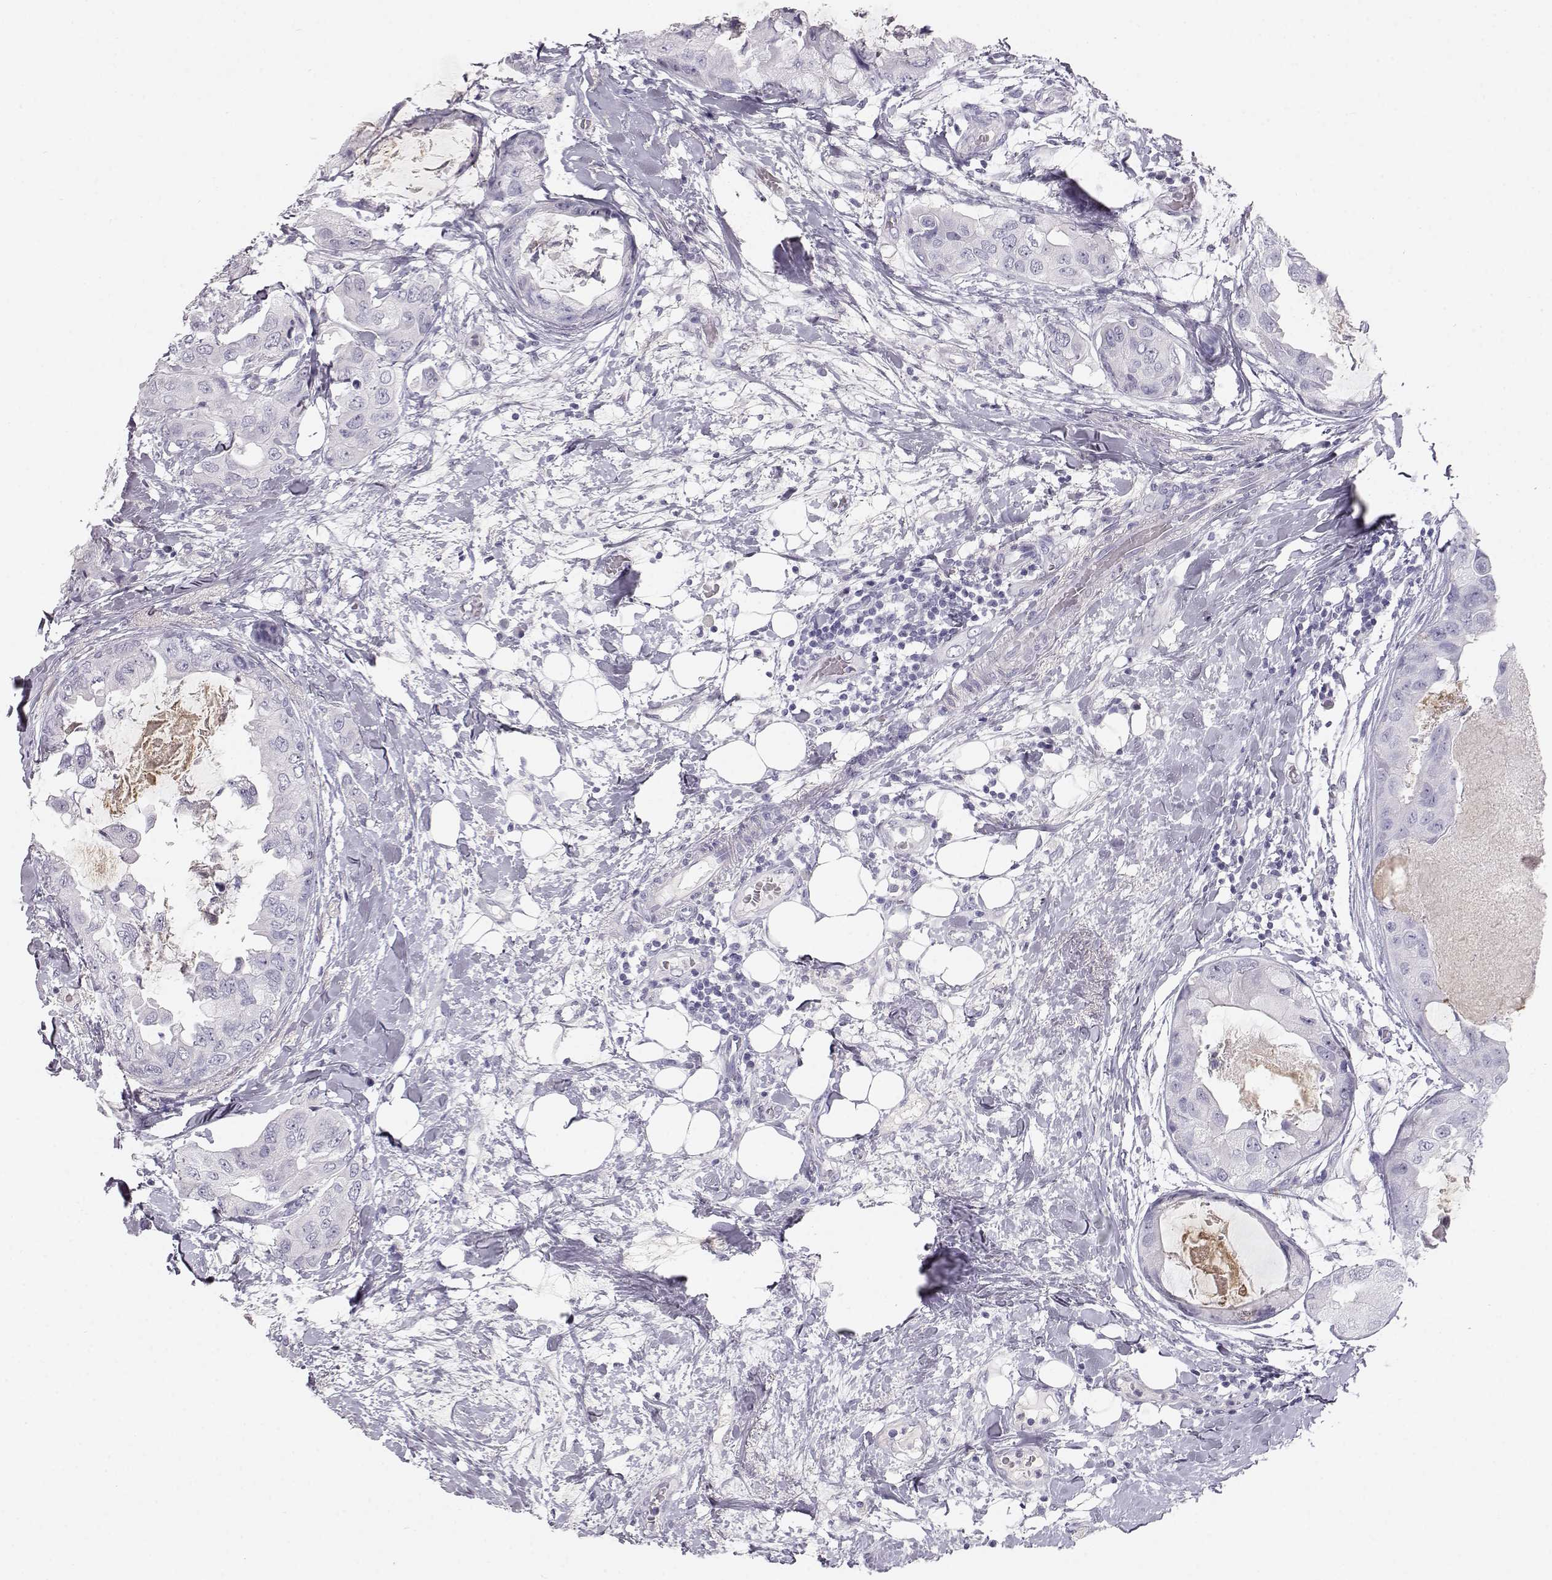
{"staining": {"intensity": "negative", "quantity": "none", "location": "none"}, "tissue": "breast cancer", "cell_type": "Tumor cells", "image_type": "cancer", "snomed": [{"axis": "morphology", "description": "Normal tissue, NOS"}, {"axis": "morphology", "description": "Duct carcinoma"}, {"axis": "topography", "description": "Breast"}], "caption": "Immunohistochemistry (IHC) photomicrograph of invasive ductal carcinoma (breast) stained for a protein (brown), which displays no staining in tumor cells. (DAB immunohistochemistry (IHC) visualized using brightfield microscopy, high magnification).", "gene": "KRTAP16-1", "patient": {"sex": "female", "age": 40}}